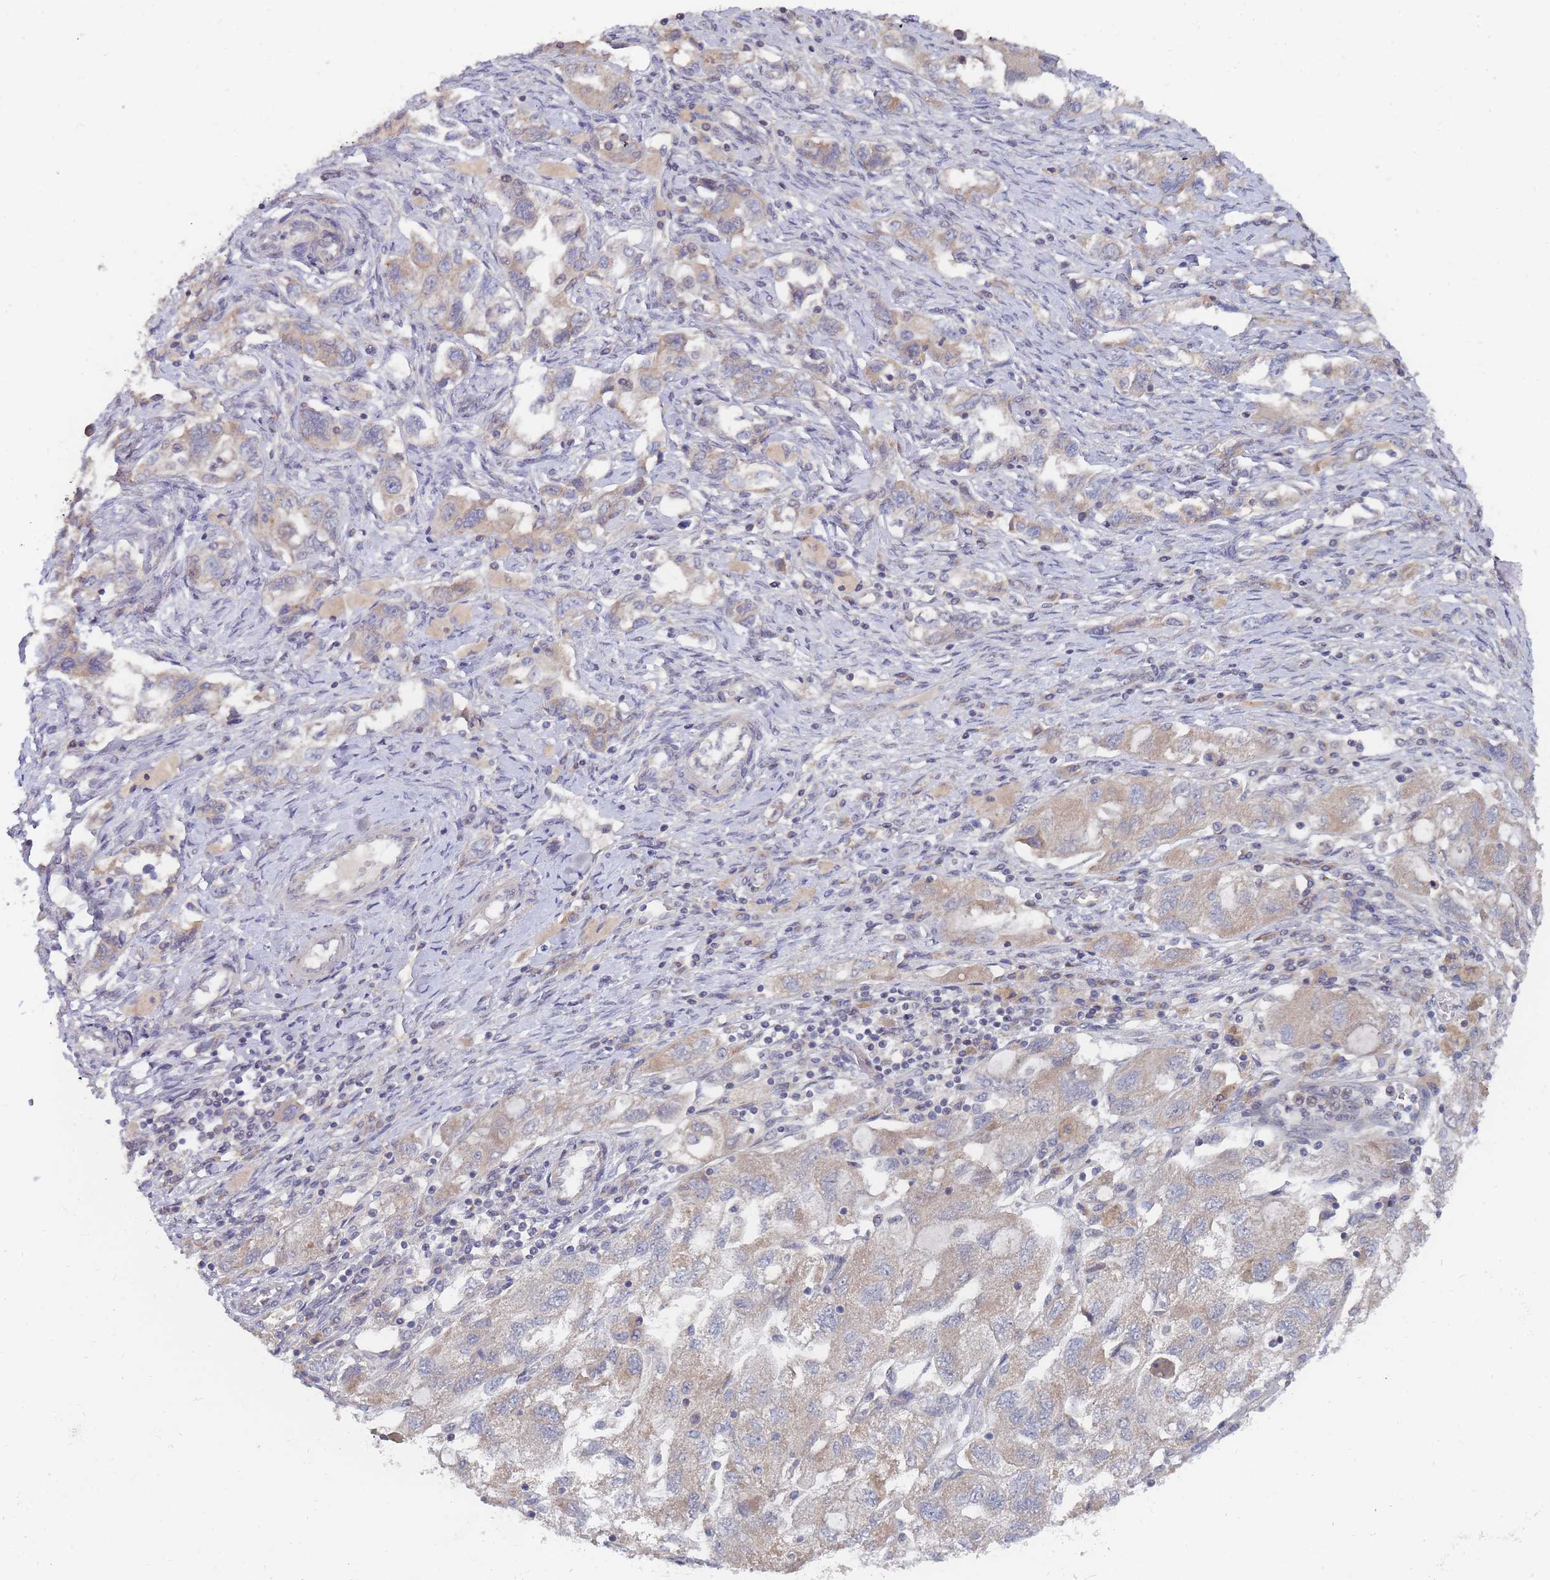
{"staining": {"intensity": "weak", "quantity": "25%-75%", "location": "cytoplasmic/membranous"}, "tissue": "ovarian cancer", "cell_type": "Tumor cells", "image_type": "cancer", "snomed": [{"axis": "morphology", "description": "Carcinoma, NOS"}, {"axis": "morphology", "description": "Cystadenocarcinoma, serous, NOS"}, {"axis": "topography", "description": "Ovary"}], "caption": "Protein expression analysis of ovarian cancer (serous cystadenocarcinoma) exhibits weak cytoplasmic/membranous positivity in approximately 25%-75% of tumor cells.", "gene": "SLC35F5", "patient": {"sex": "female", "age": 69}}